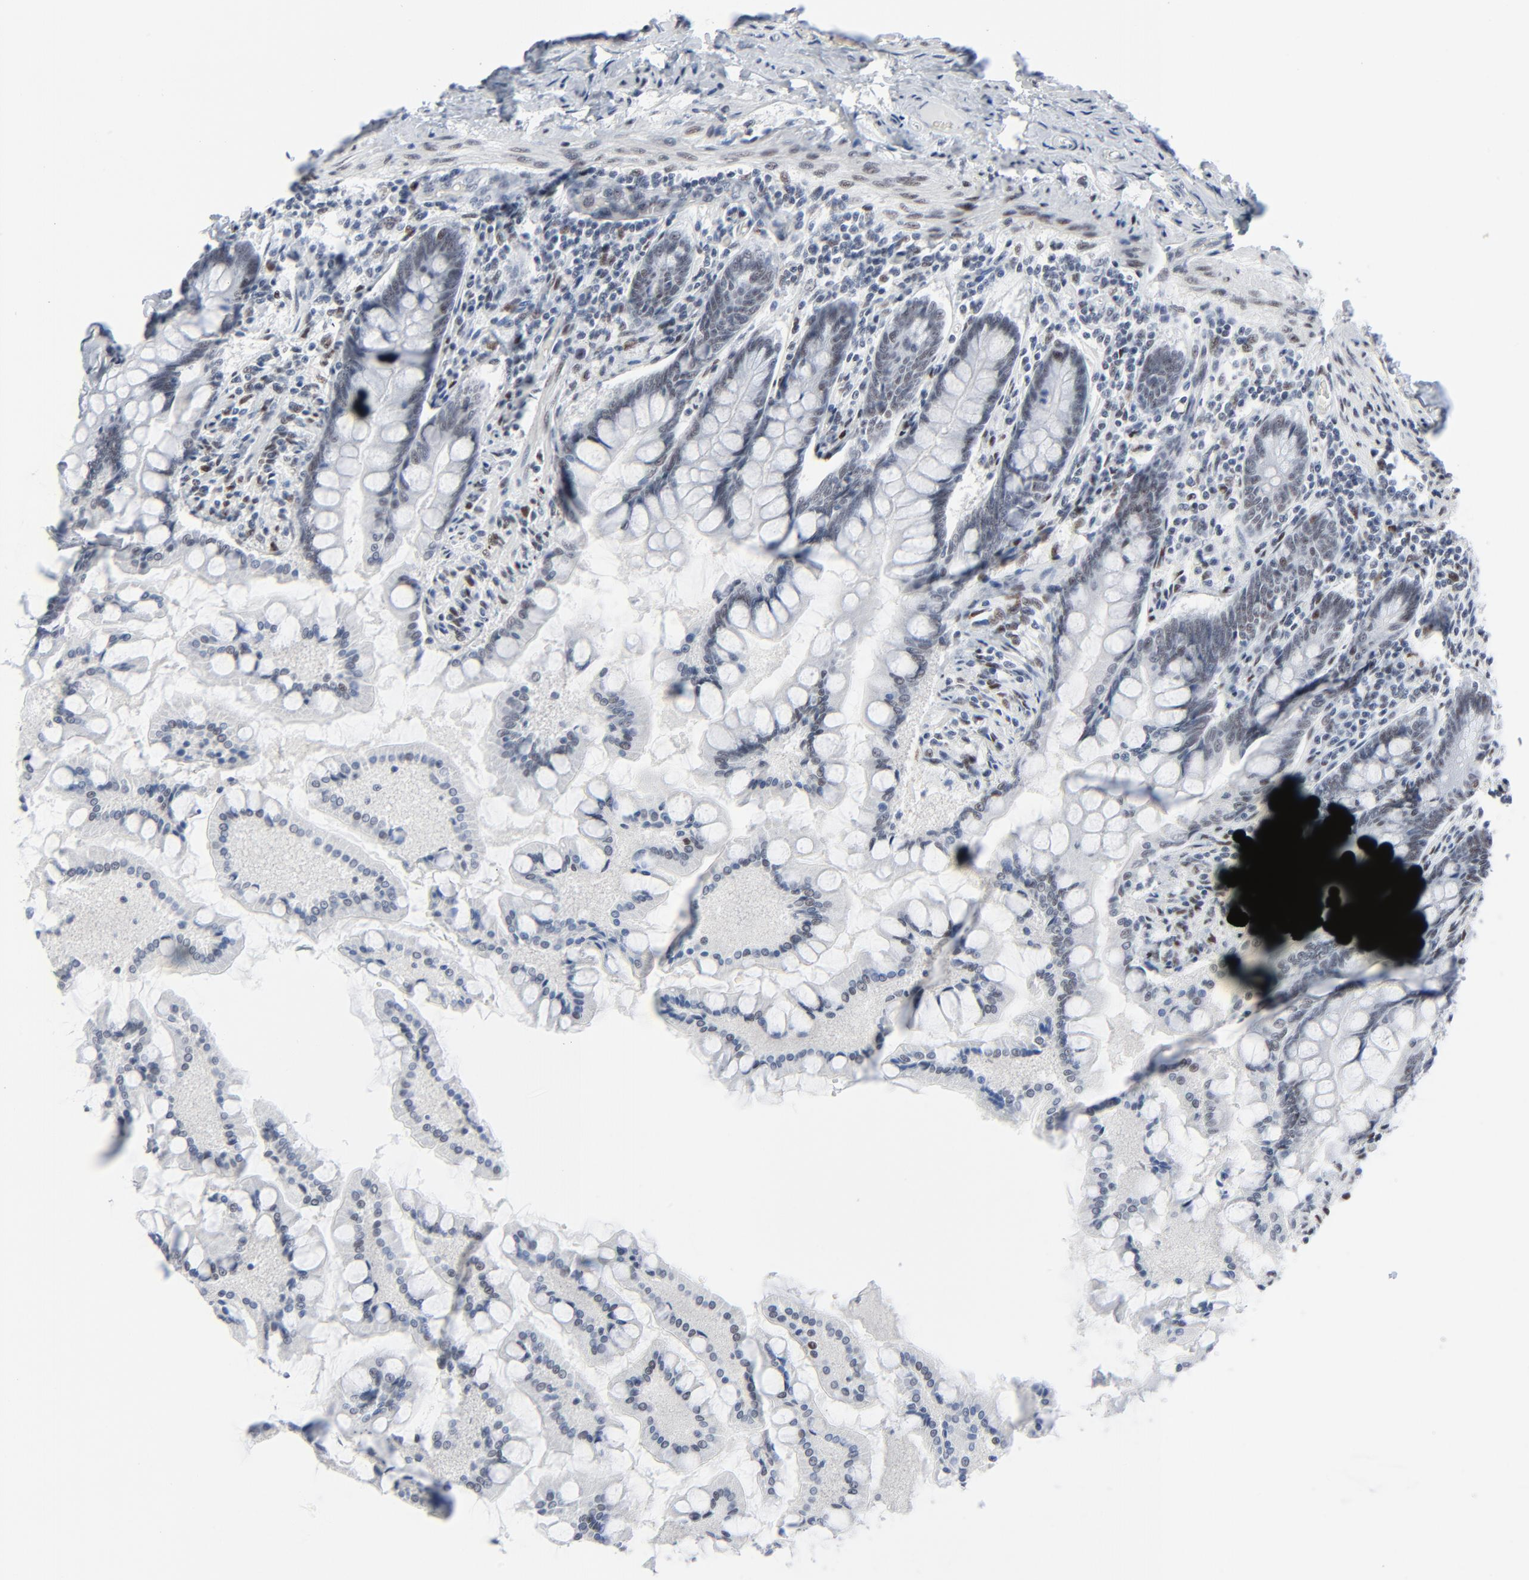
{"staining": {"intensity": "weak", "quantity": ">75%", "location": "nuclear"}, "tissue": "small intestine", "cell_type": "Glandular cells", "image_type": "normal", "snomed": [{"axis": "morphology", "description": "Normal tissue, NOS"}, {"axis": "topography", "description": "Small intestine"}], "caption": "Immunohistochemistry (DAB) staining of unremarkable human small intestine shows weak nuclear protein expression in approximately >75% of glandular cells. The protein is shown in brown color, while the nuclei are stained blue.", "gene": "SIRT1", "patient": {"sex": "male", "age": 41}}